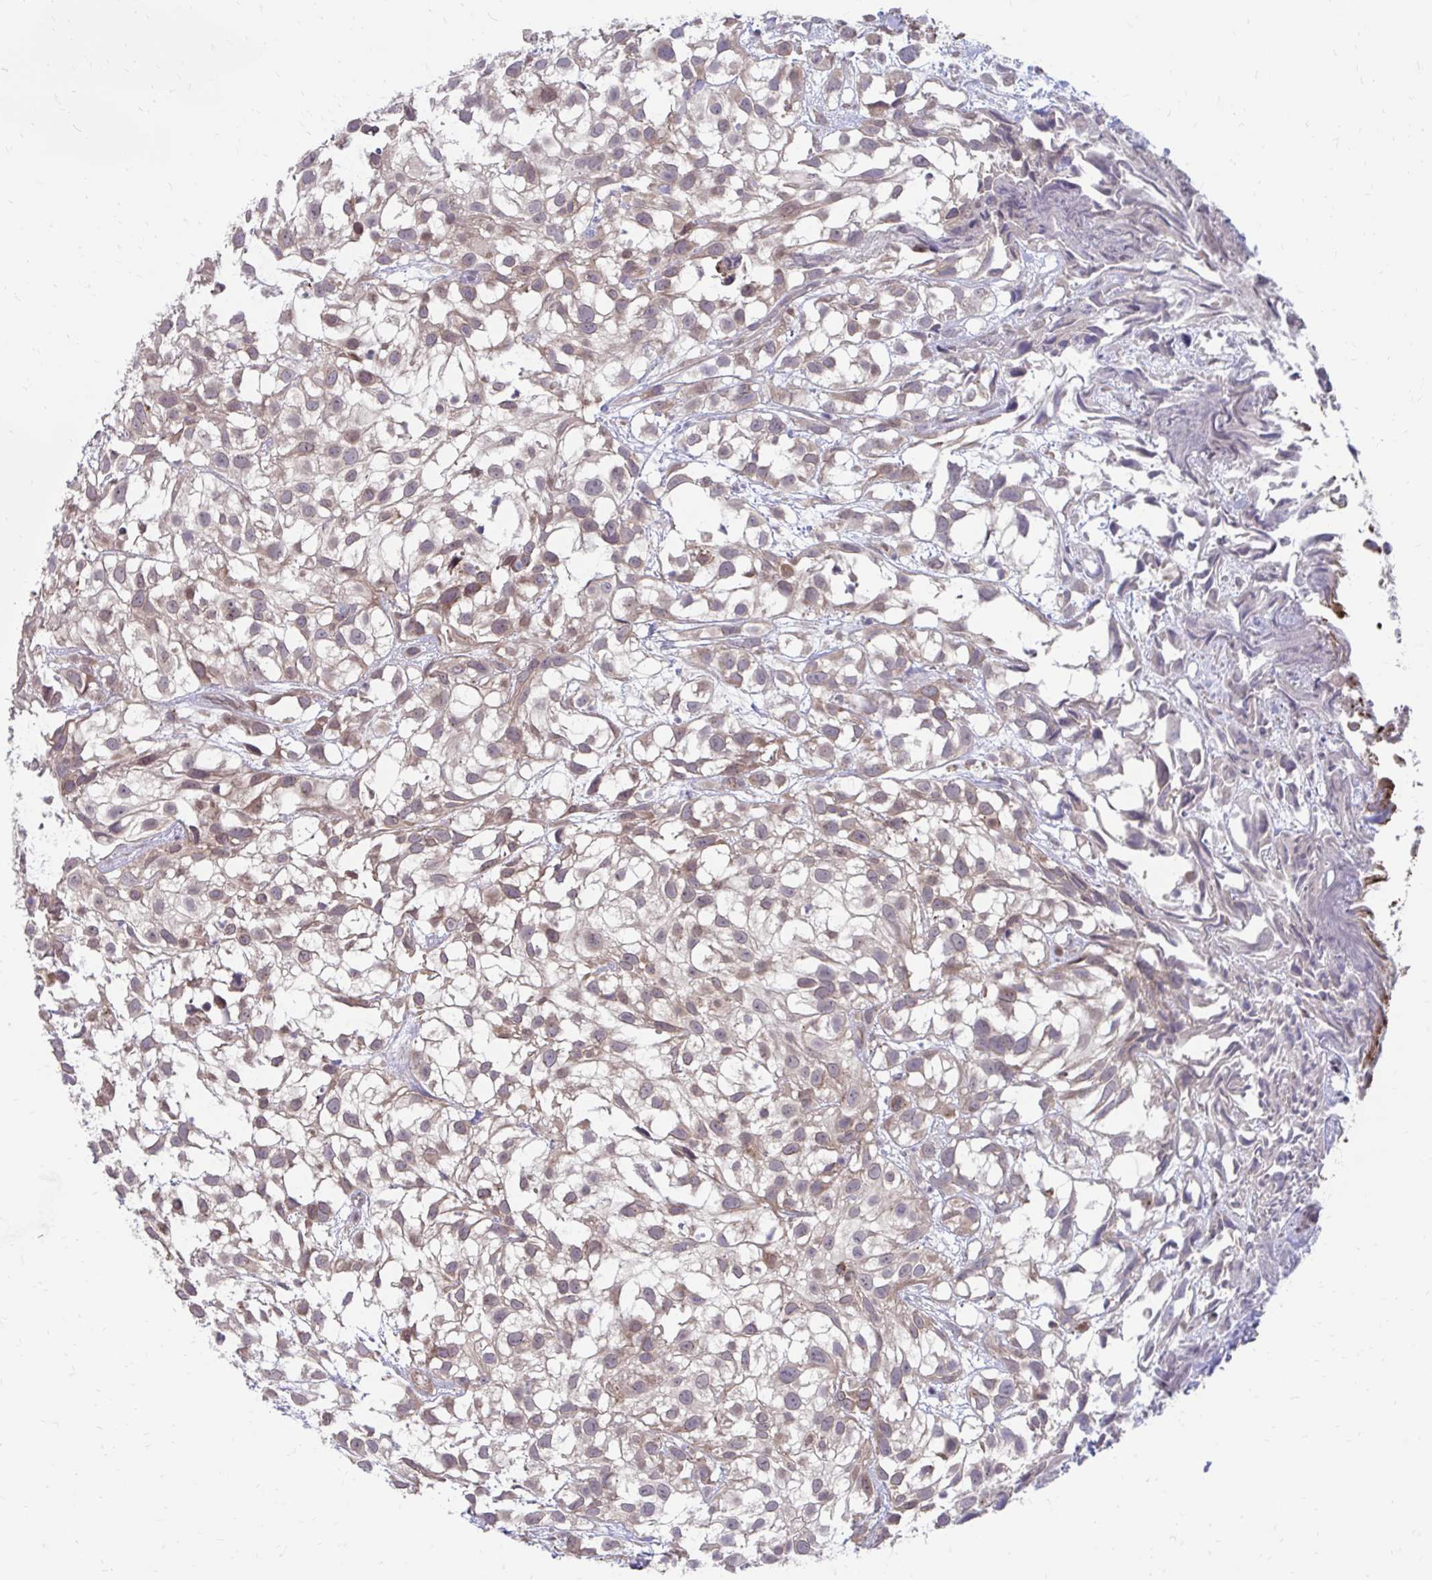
{"staining": {"intensity": "weak", "quantity": "25%-75%", "location": "cytoplasmic/membranous"}, "tissue": "urothelial cancer", "cell_type": "Tumor cells", "image_type": "cancer", "snomed": [{"axis": "morphology", "description": "Urothelial carcinoma, High grade"}, {"axis": "topography", "description": "Urinary bladder"}], "caption": "Immunohistochemical staining of urothelial carcinoma (high-grade) demonstrates low levels of weak cytoplasmic/membranous staining in about 25%-75% of tumor cells.", "gene": "ITPR2", "patient": {"sex": "male", "age": 56}}